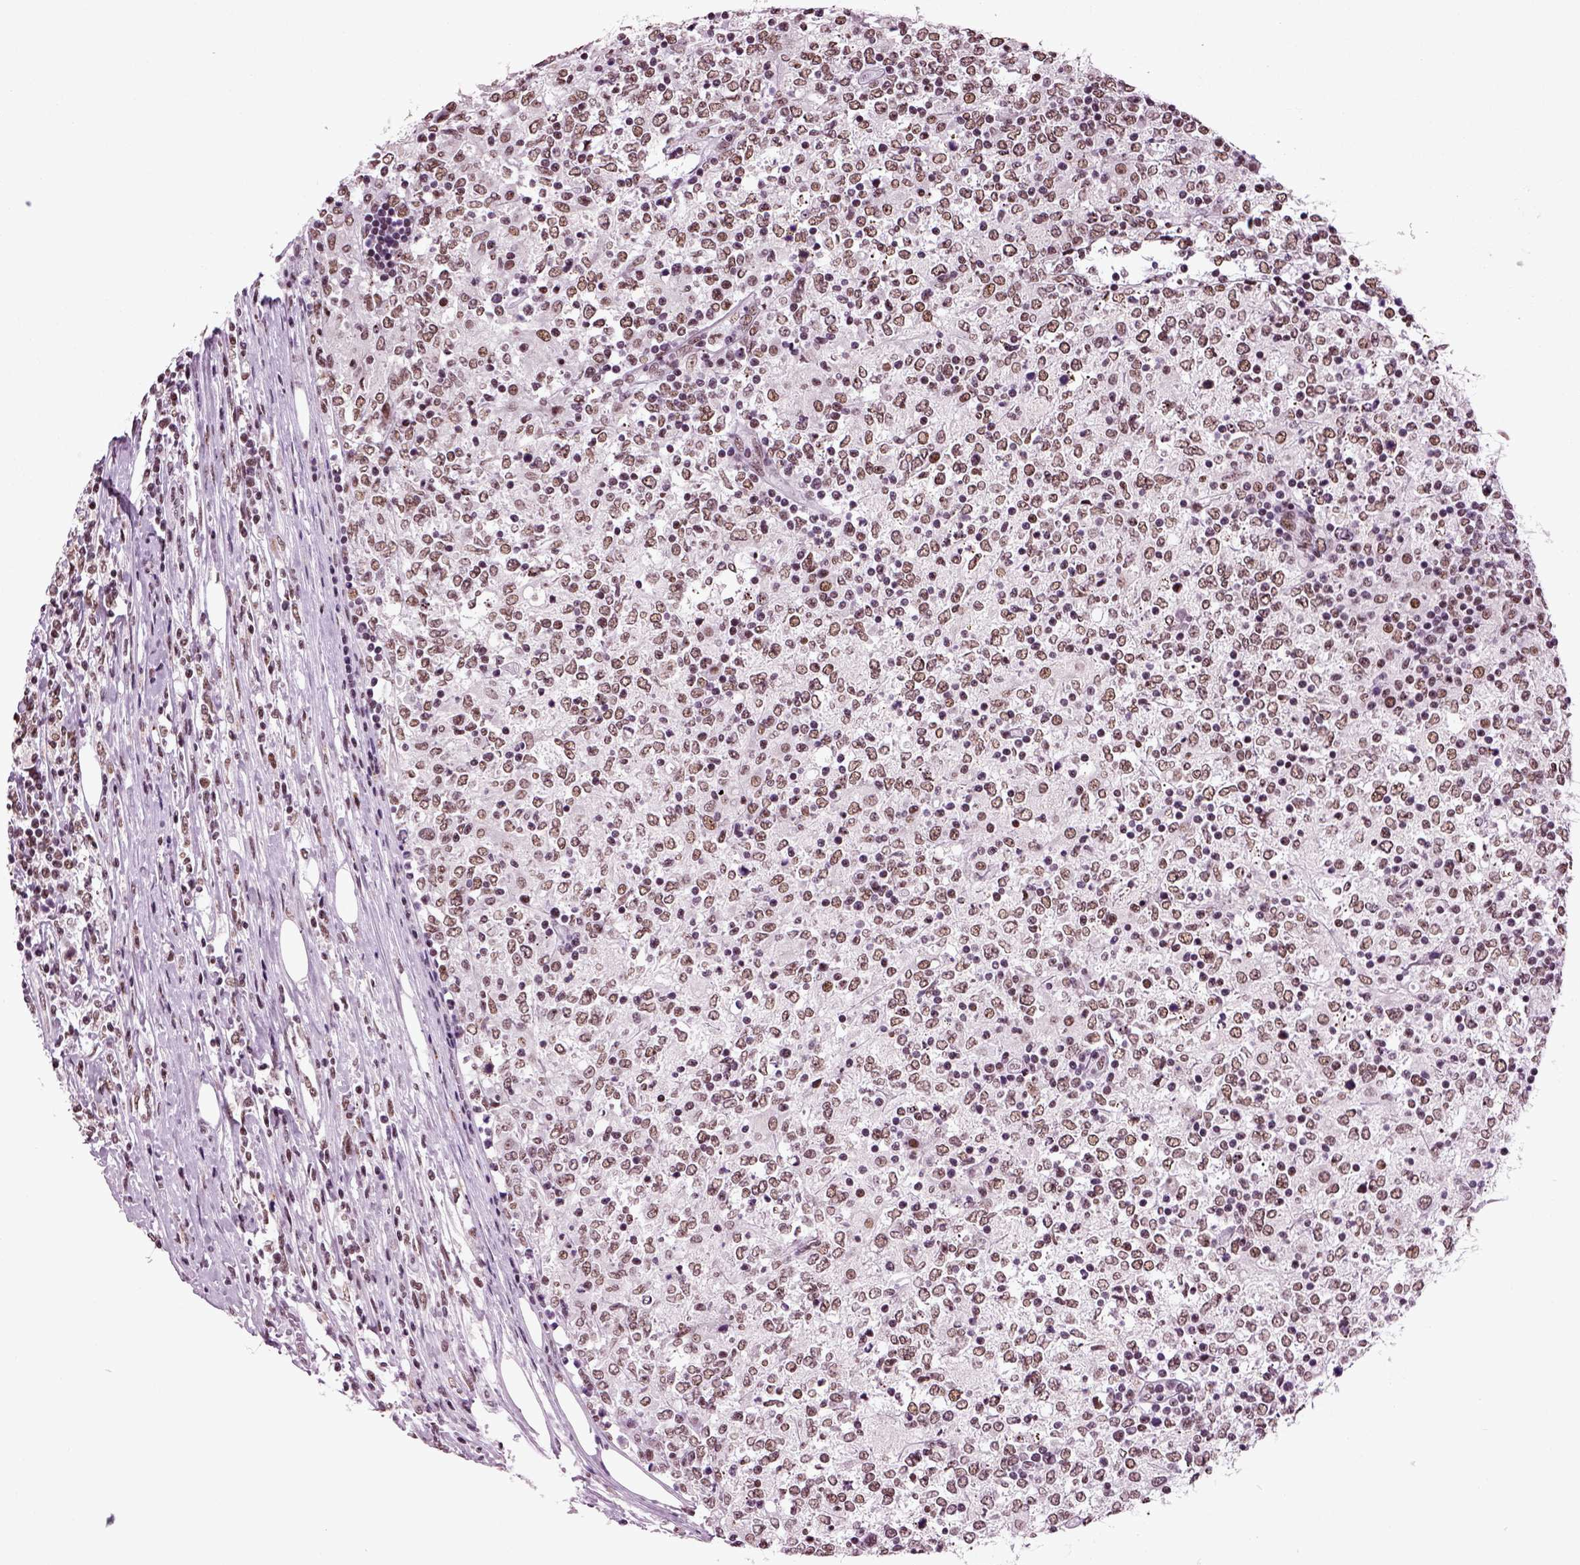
{"staining": {"intensity": "weak", "quantity": ">75%", "location": "nuclear"}, "tissue": "lymphoma", "cell_type": "Tumor cells", "image_type": "cancer", "snomed": [{"axis": "morphology", "description": "Malignant lymphoma, non-Hodgkin's type, High grade"}, {"axis": "topography", "description": "Lymph node"}], "caption": "A photomicrograph showing weak nuclear staining in approximately >75% of tumor cells in high-grade malignant lymphoma, non-Hodgkin's type, as visualized by brown immunohistochemical staining.", "gene": "RCOR3", "patient": {"sex": "female", "age": 84}}